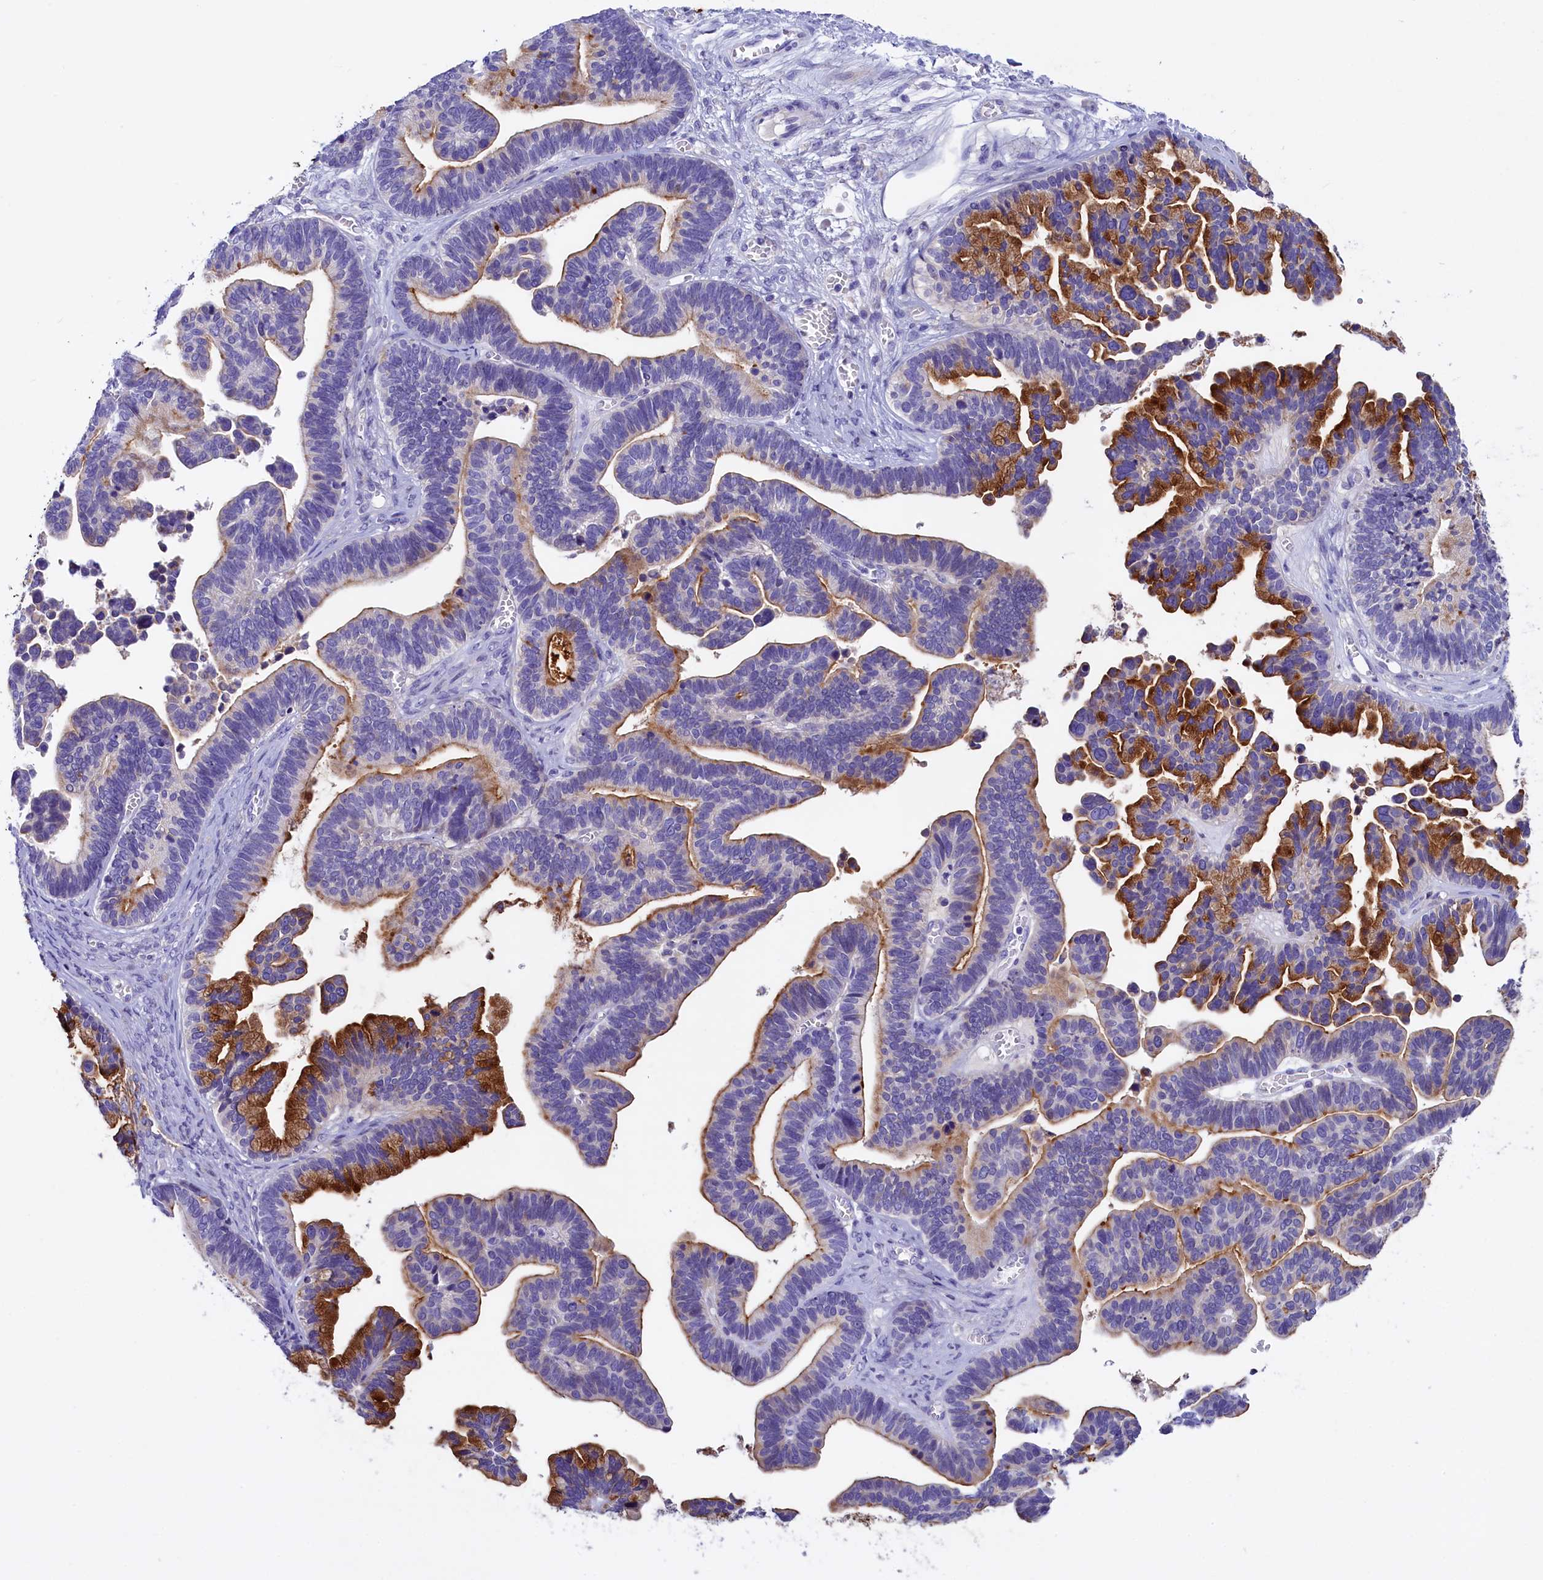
{"staining": {"intensity": "strong", "quantity": "25%-75%", "location": "cytoplasmic/membranous"}, "tissue": "ovarian cancer", "cell_type": "Tumor cells", "image_type": "cancer", "snomed": [{"axis": "morphology", "description": "Cystadenocarcinoma, serous, NOS"}, {"axis": "topography", "description": "Ovary"}], "caption": "IHC (DAB) staining of ovarian cancer (serous cystadenocarcinoma) displays strong cytoplasmic/membranous protein positivity in about 25%-75% of tumor cells.", "gene": "RTTN", "patient": {"sex": "female", "age": 56}}